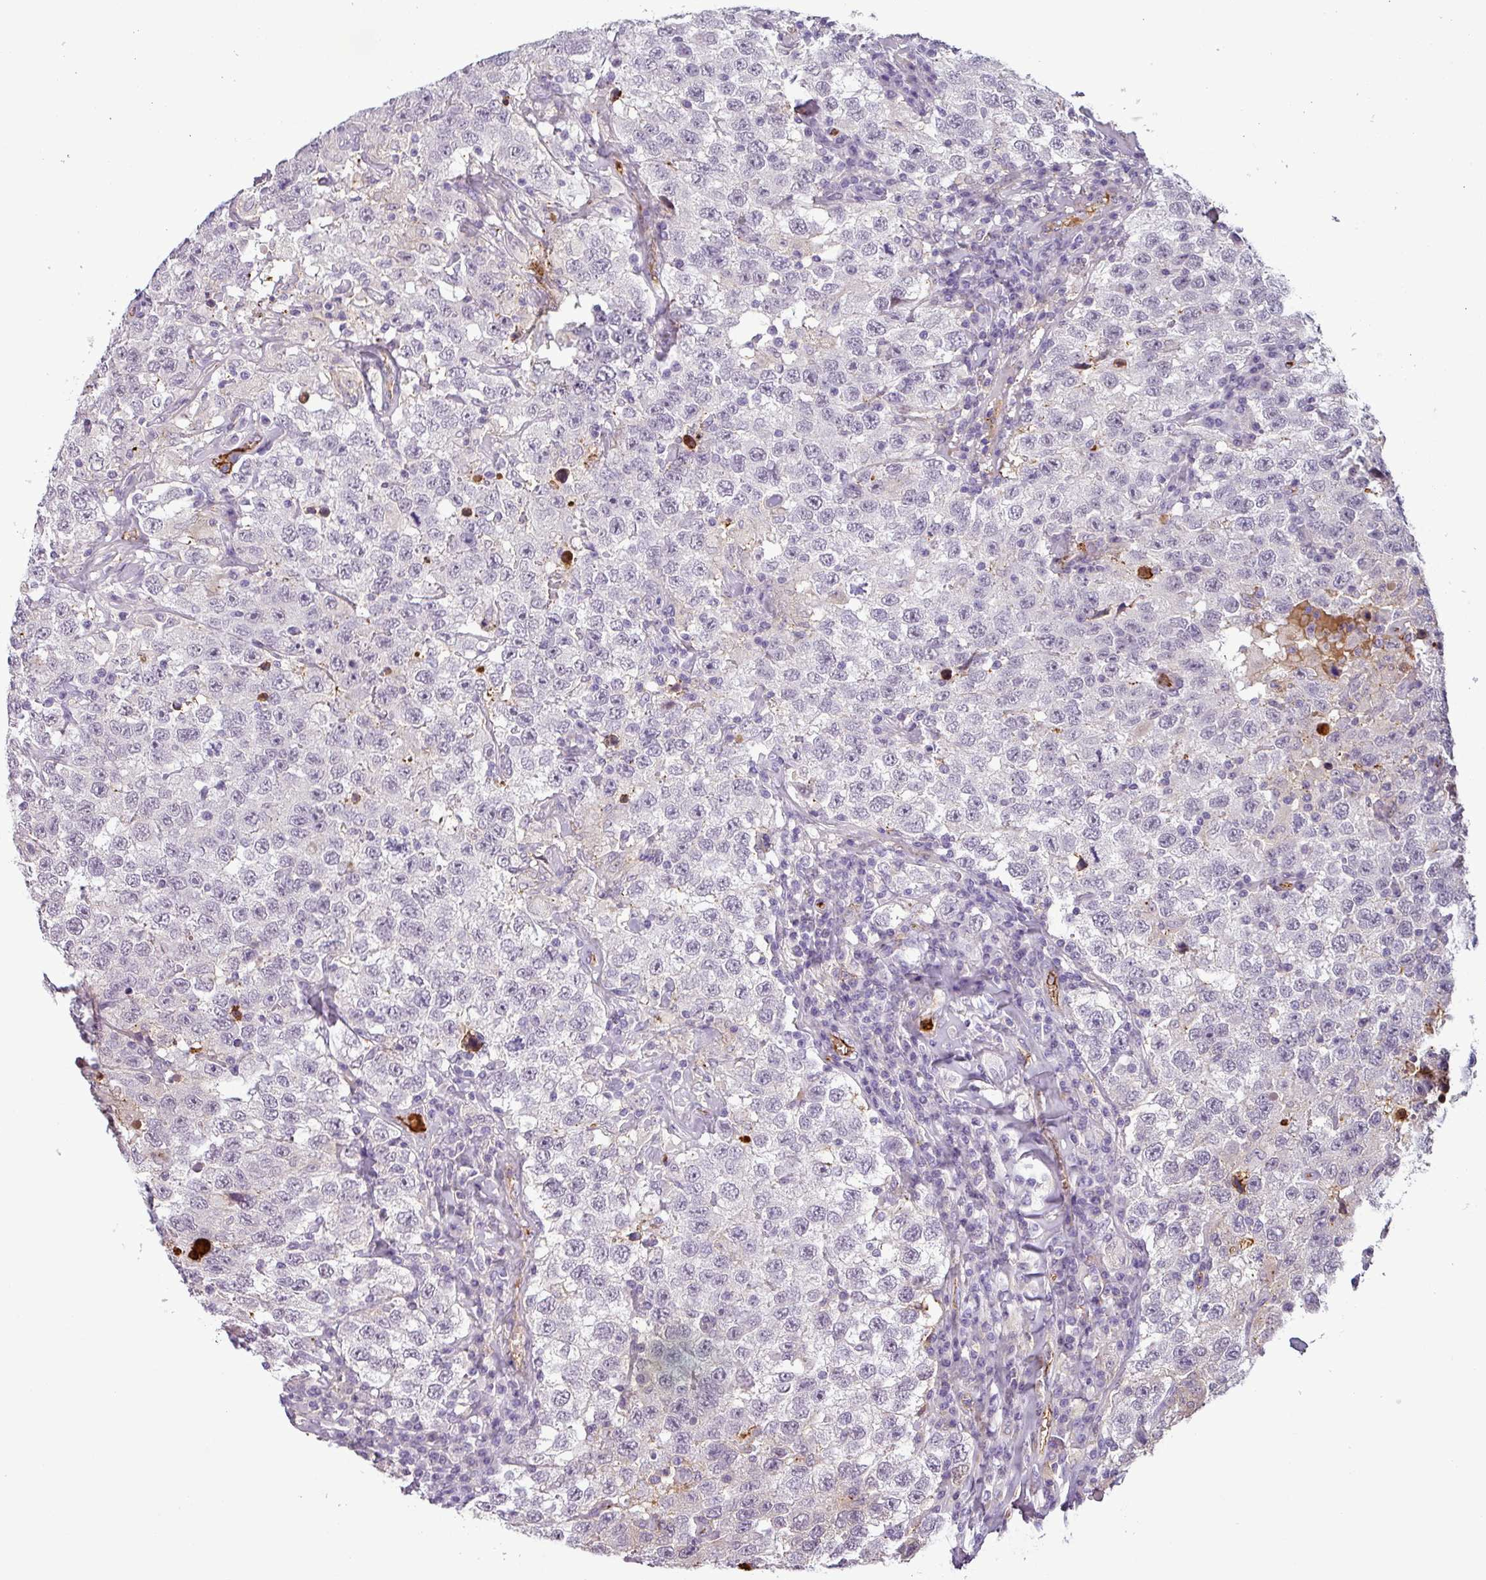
{"staining": {"intensity": "negative", "quantity": "none", "location": "none"}, "tissue": "testis cancer", "cell_type": "Tumor cells", "image_type": "cancer", "snomed": [{"axis": "morphology", "description": "Seminoma, NOS"}, {"axis": "topography", "description": "Testis"}], "caption": "DAB (3,3'-diaminobenzidine) immunohistochemical staining of human testis seminoma reveals no significant positivity in tumor cells.", "gene": "APOC1", "patient": {"sex": "male", "age": 41}}